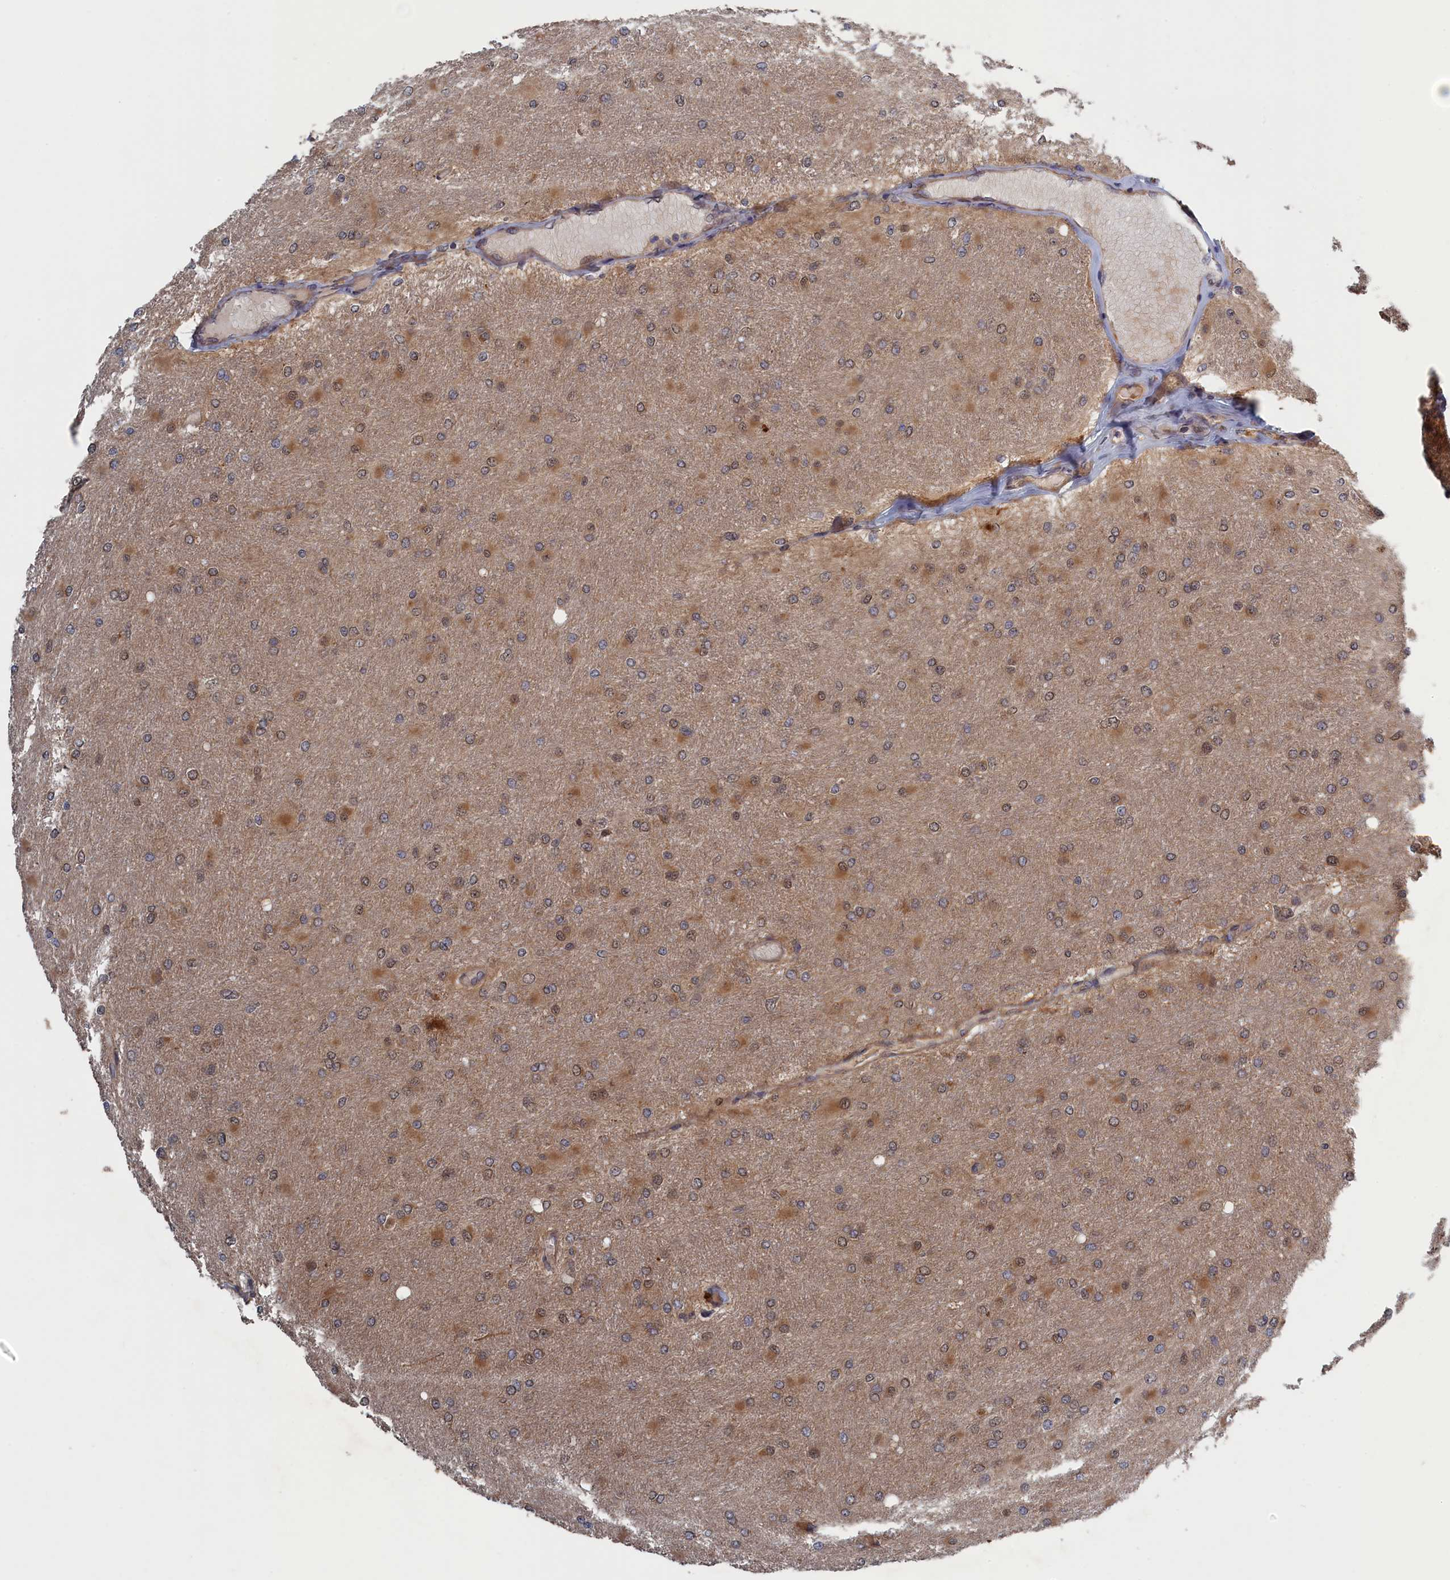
{"staining": {"intensity": "moderate", "quantity": "25%-75%", "location": "cytoplasmic/membranous,nuclear"}, "tissue": "glioma", "cell_type": "Tumor cells", "image_type": "cancer", "snomed": [{"axis": "morphology", "description": "Glioma, malignant, High grade"}, {"axis": "topography", "description": "Cerebral cortex"}], "caption": "The histopathology image demonstrates a brown stain indicating the presence of a protein in the cytoplasmic/membranous and nuclear of tumor cells in malignant glioma (high-grade).", "gene": "ELOVL6", "patient": {"sex": "female", "age": 36}}